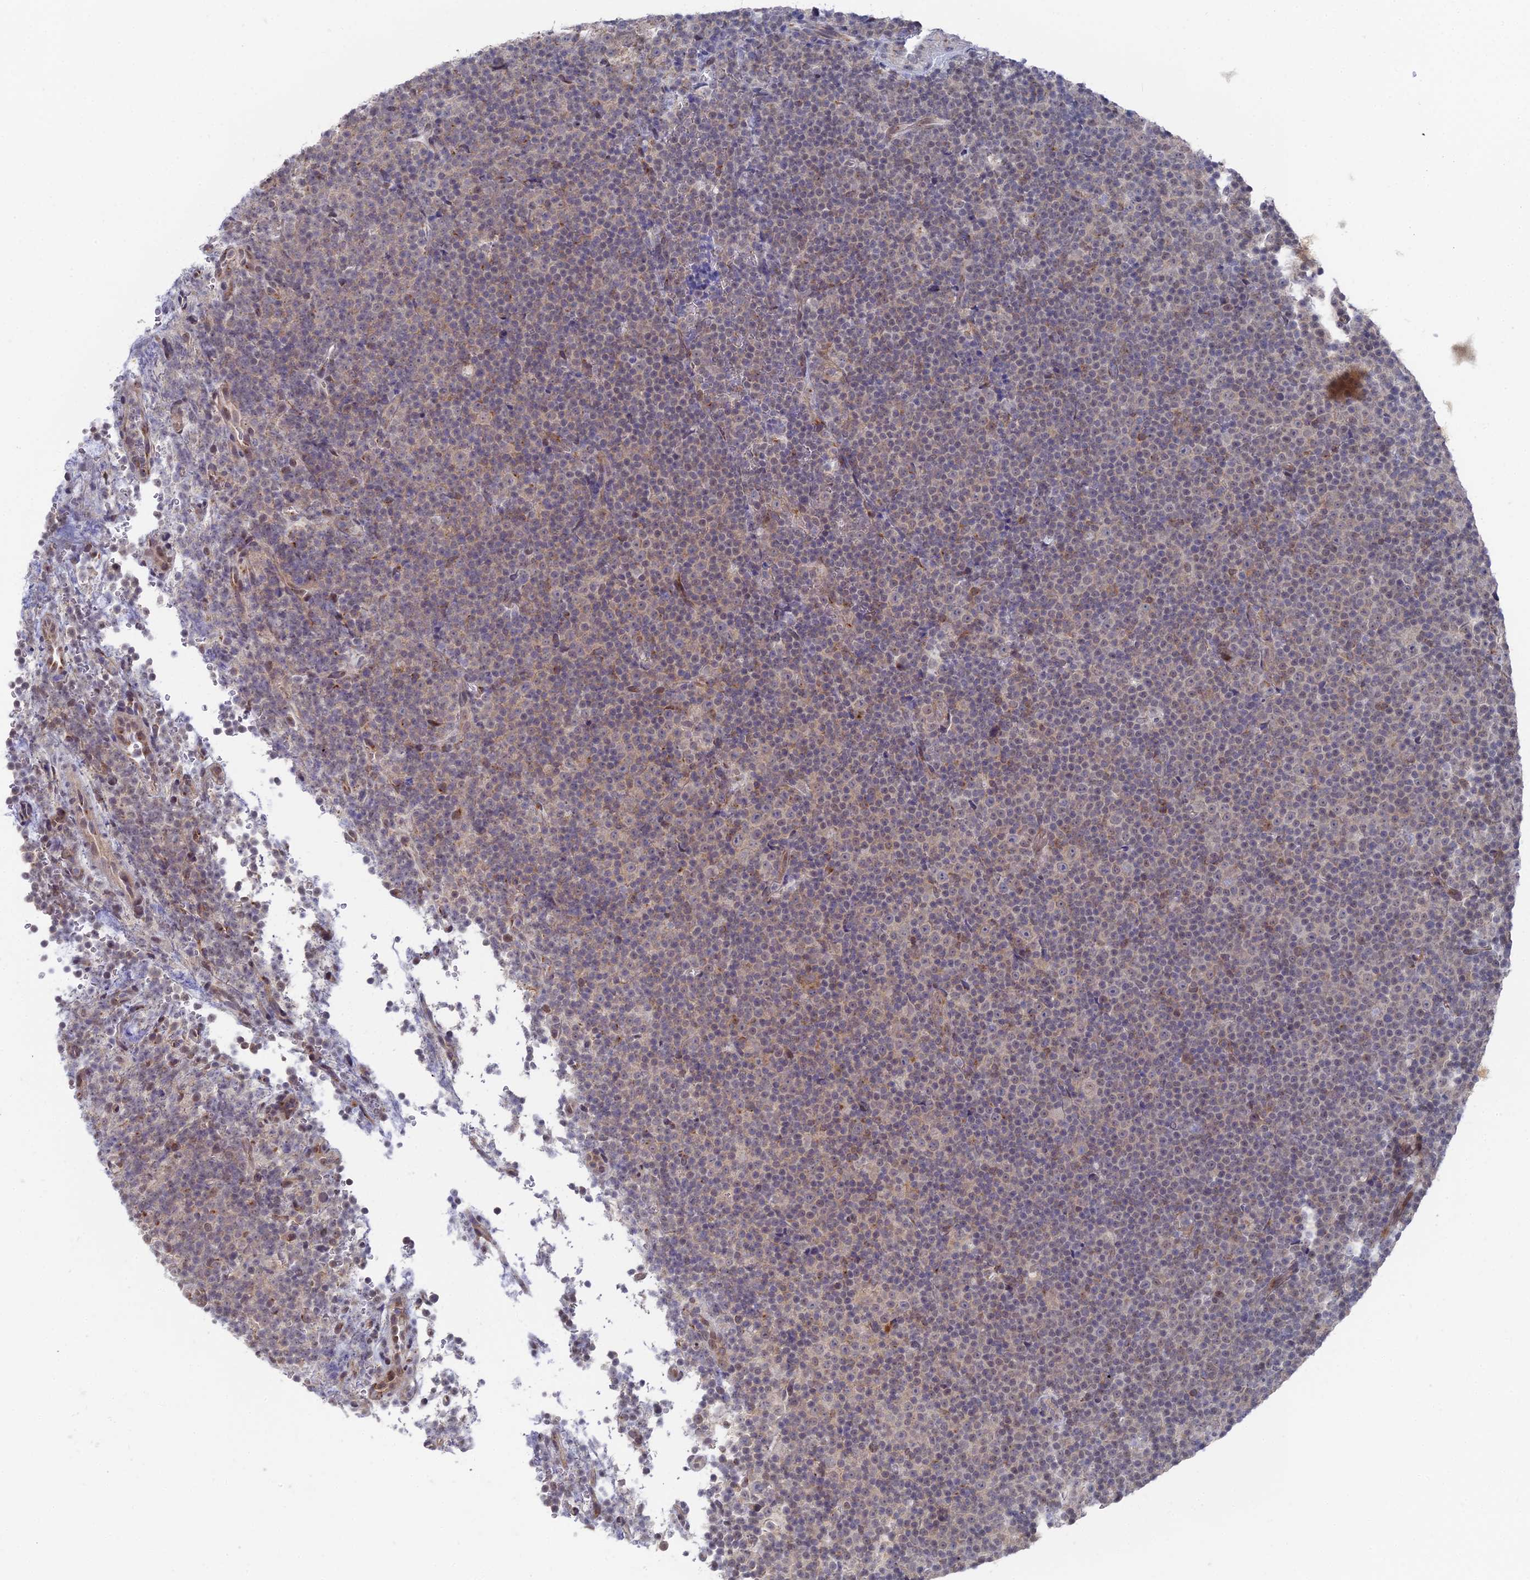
{"staining": {"intensity": "weak", "quantity": "<25%", "location": "cytoplasmic/membranous"}, "tissue": "lymphoma", "cell_type": "Tumor cells", "image_type": "cancer", "snomed": [{"axis": "morphology", "description": "Malignant lymphoma, non-Hodgkin's type, Low grade"}, {"axis": "topography", "description": "Lymph node"}], "caption": "Immunohistochemical staining of malignant lymphoma, non-Hodgkin's type (low-grade) reveals no significant expression in tumor cells.", "gene": "FHIP2A", "patient": {"sex": "female", "age": 67}}